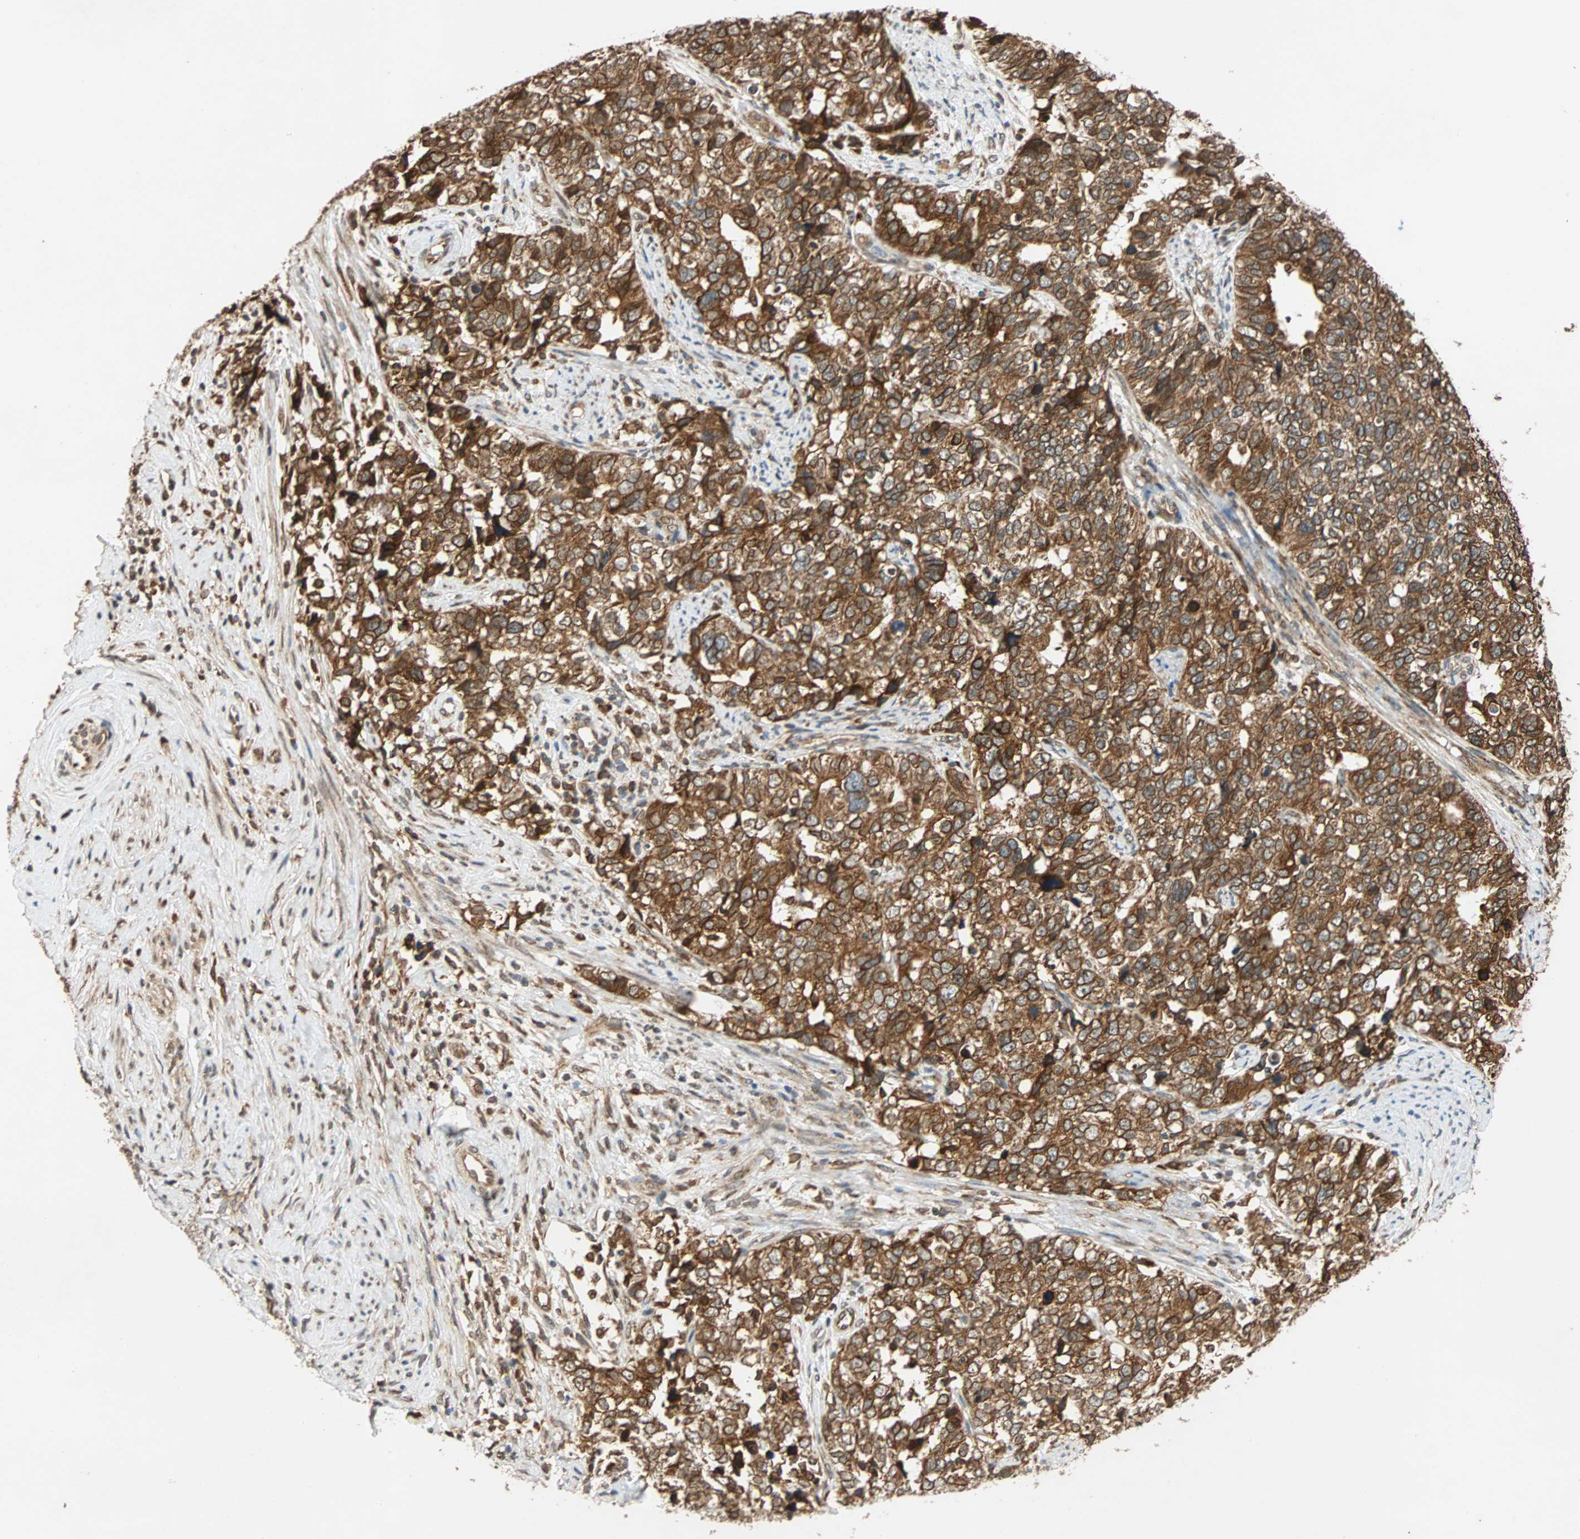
{"staining": {"intensity": "strong", "quantity": ">75%", "location": "cytoplasmic/membranous"}, "tissue": "cervical cancer", "cell_type": "Tumor cells", "image_type": "cancer", "snomed": [{"axis": "morphology", "description": "Squamous cell carcinoma, NOS"}, {"axis": "topography", "description": "Cervix"}], "caption": "This photomicrograph exhibits cervical cancer (squamous cell carcinoma) stained with IHC to label a protein in brown. The cytoplasmic/membranous of tumor cells show strong positivity for the protein. Nuclei are counter-stained blue.", "gene": "AUP1", "patient": {"sex": "female", "age": 63}}